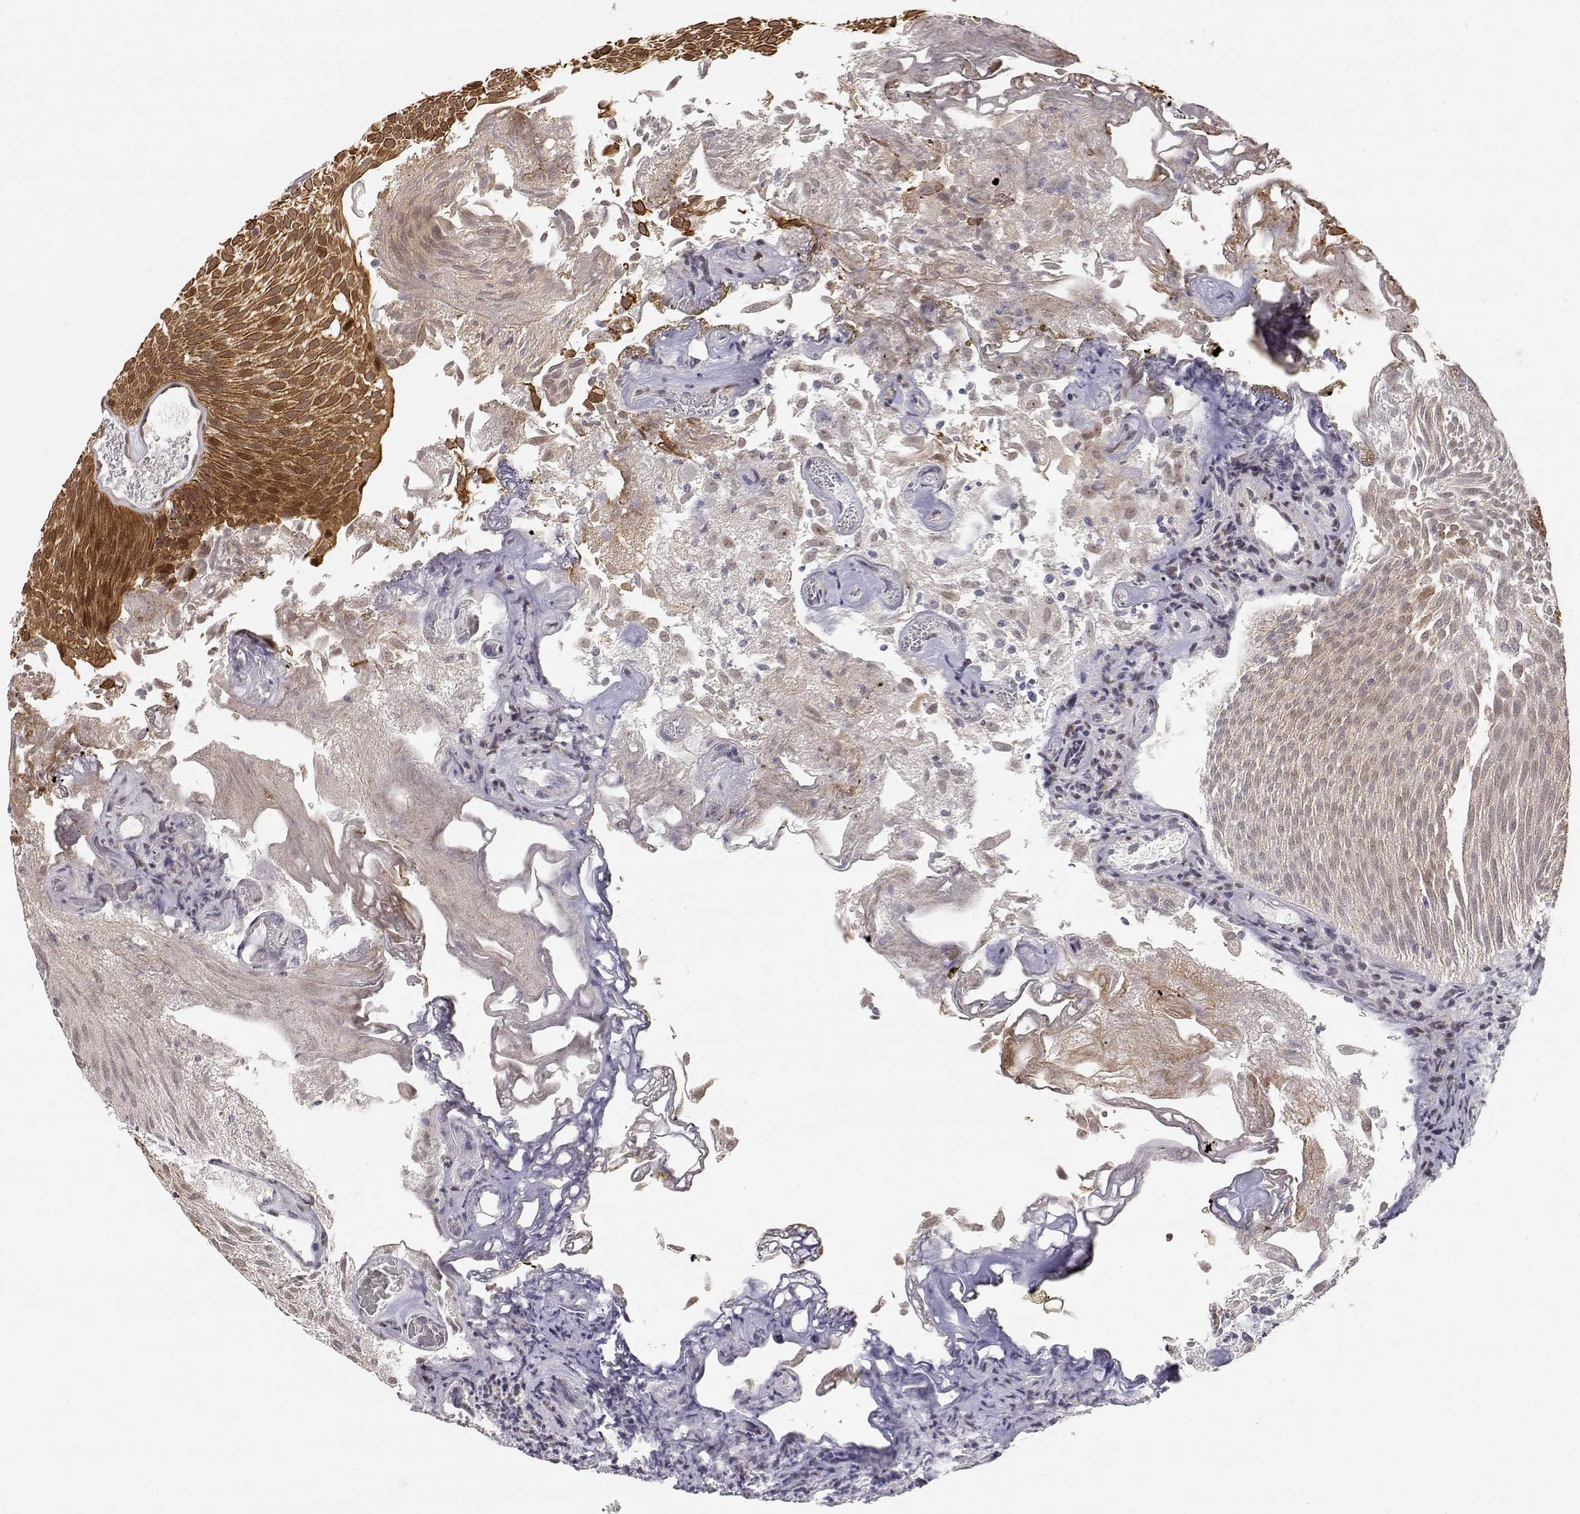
{"staining": {"intensity": "moderate", "quantity": "25%-75%", "location": "cytoplasmic/membranous"}, "tissue": "urothelial cancer", "cell_type": "Tumor cells", "image_type": "cancer", "snomed": [{"axis": "morphology", "description": "Urothelial carcinoma, Low grade"}, {"axis": "topography", "description": "Urinary bladder"}], "caption": "Immunohistochemistry (IHC) of urothelial cancer exhibits medium levels of moderate cytoplasmic/membranous positivity in about 25%-75% of tumor cells.", "gene": "BRCA1", "patient": {"sex": "male", "age": 52}}